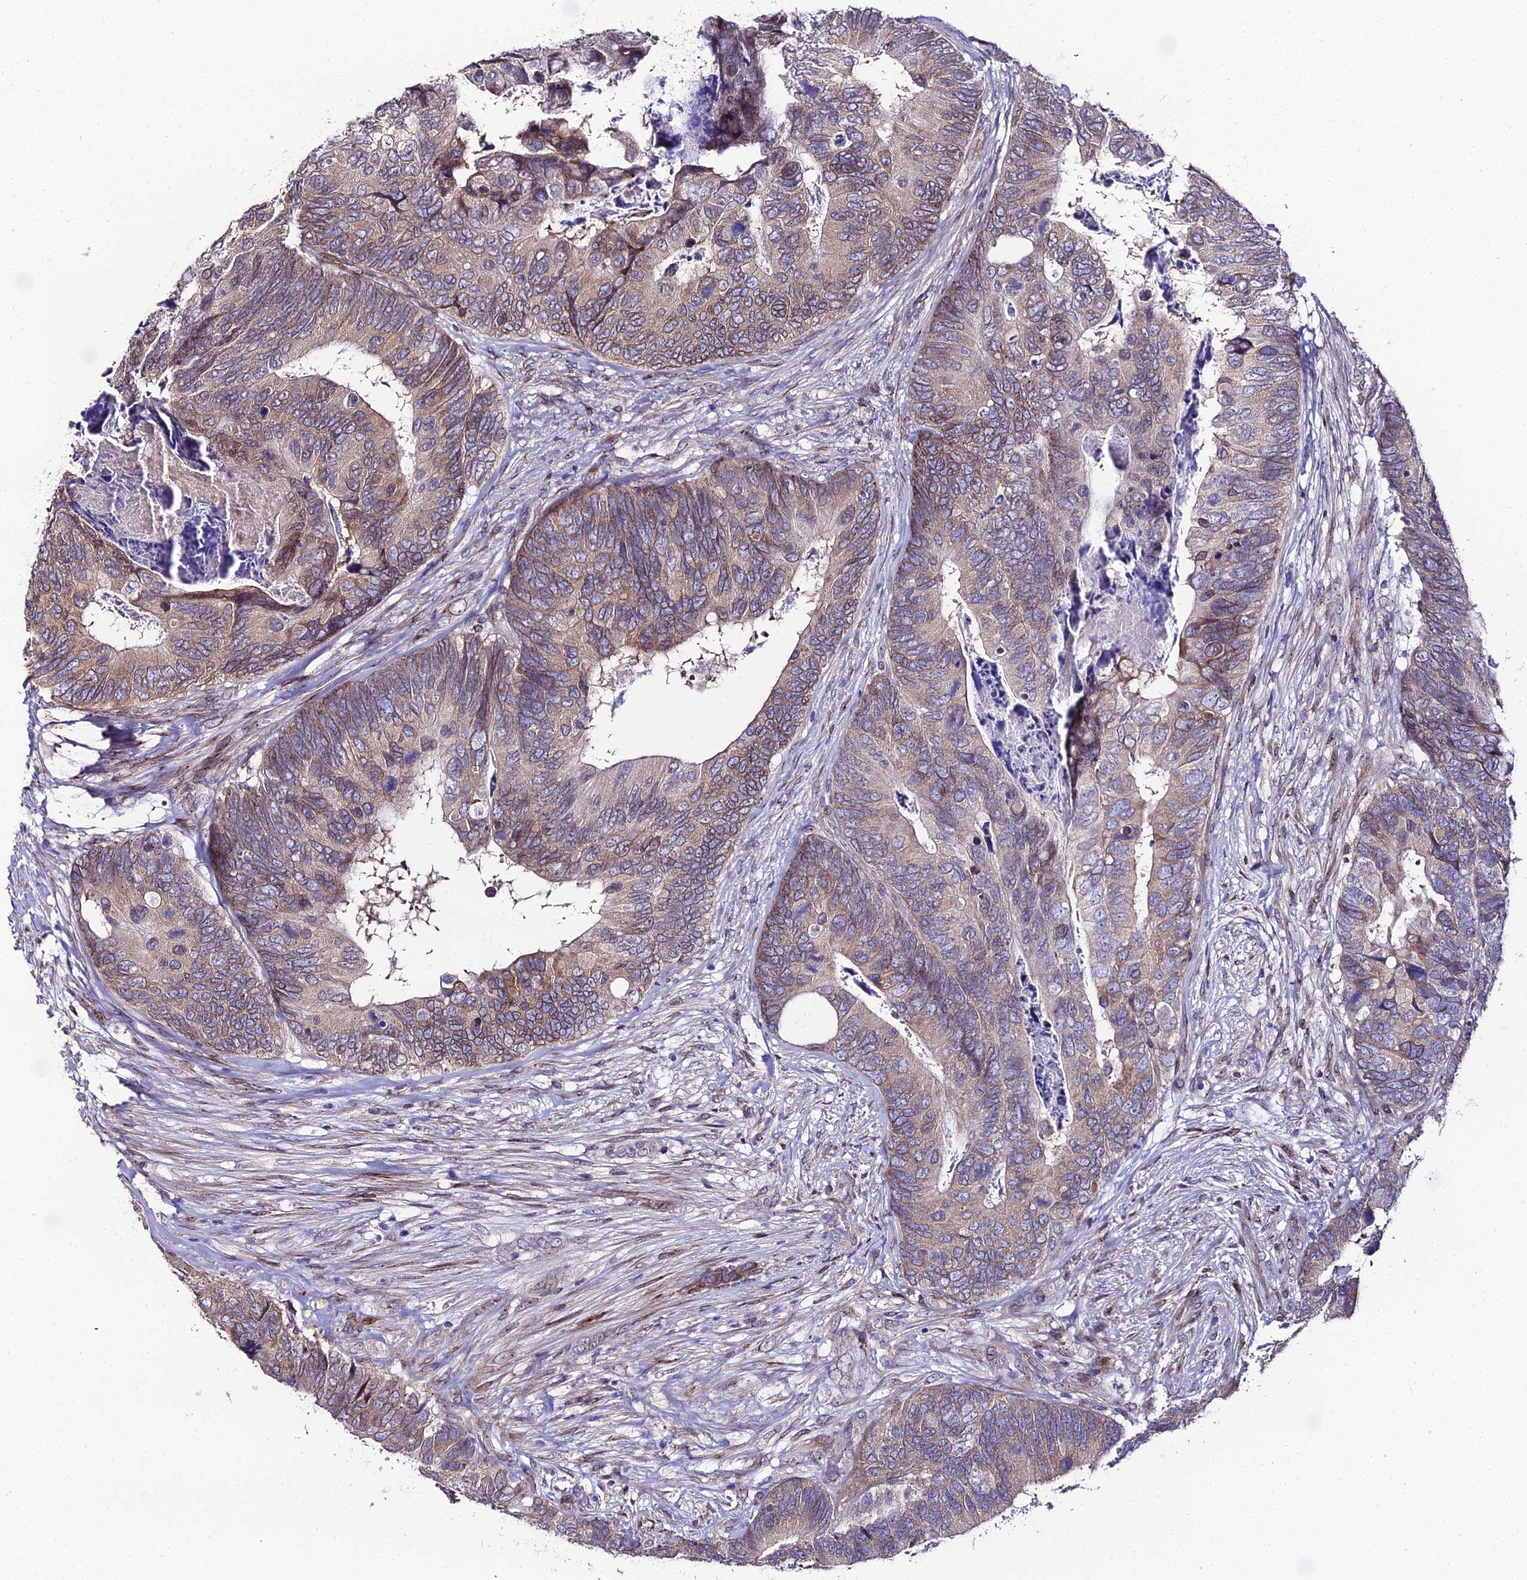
{"staining": {"intensity": "moderate", "quantity": "25%-75%", "location": "cytoplasmic/membranous,nuclear"}, "tissue": "colorectal cancer", "cell_type": "Tumor cells", "image_type": "cancer", "snomed": [{"axis": "morphology", "description": "Adenocarcinoma, NOS"}, {"axis": "topography", "description": "Colon"}], "caption": "Adenocarcinoma (colorectal) was stained to show a protein in brown. There is medium levels of moderate cytoplasmic/membranous and nuclear staining in about 25%-75% of tumor cells.", "gene": "DDX19A", "patient": {"sex": "female", "age": 67}}